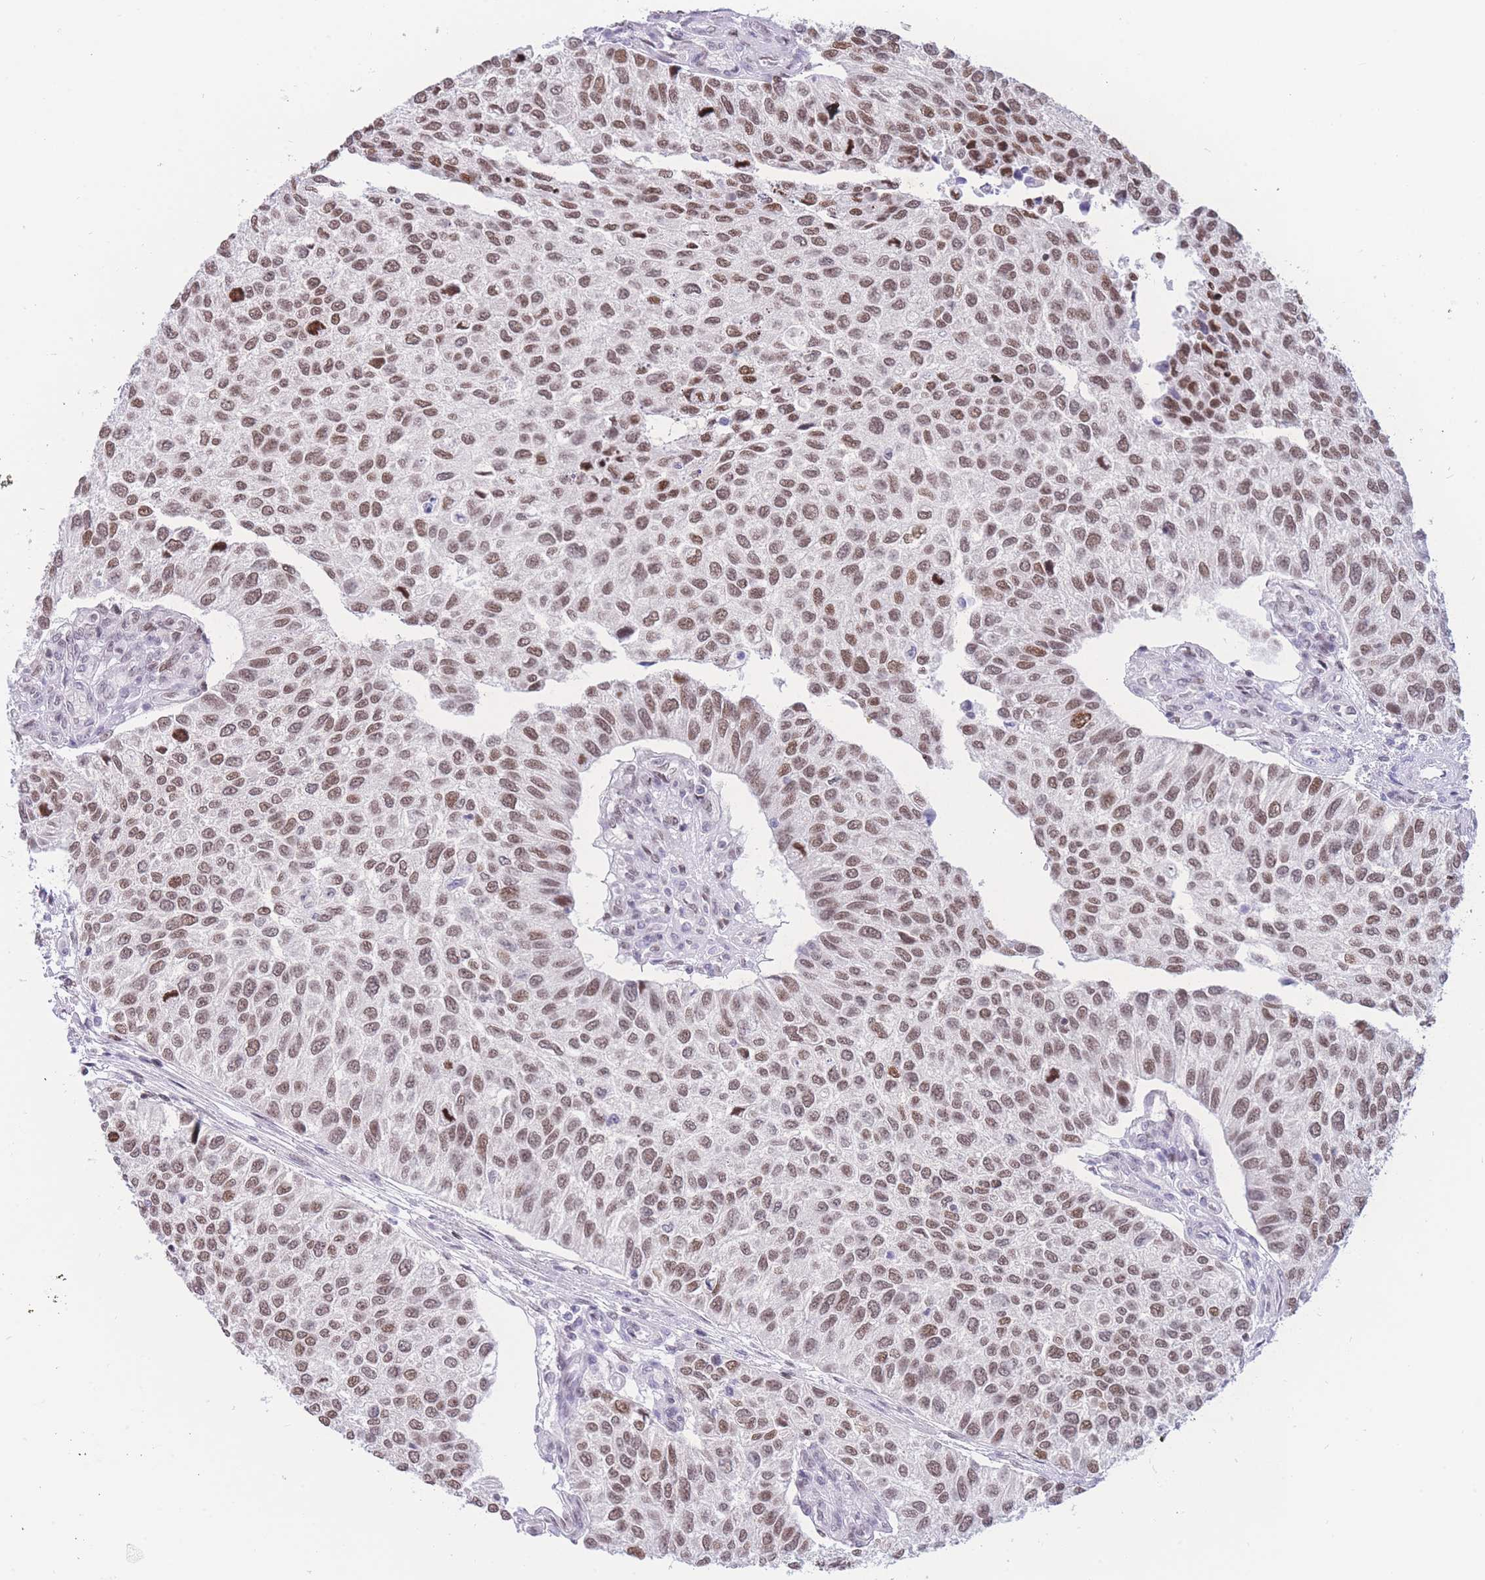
{"staining": {"intensity": "moderate", "quantity": ">75%", "location": "nuclear"}, "tissue": "urothelial cancer", "cell_type": "Tumor cells", "image_type": "cancer", "snomed": [{"axis": "morphology", "description": "Urothelial carcinoma, NOS"}, {"axis": "topography", "description": "Urinary bladder"}], "caption": "Immunohistochemical staining of human transitional cell carcinoma reveals moderate nuclear protein expression in approximately >75% of tumor cells.", "gene": "HMGN1", "patient": {"sex": "male", "age": 55}}